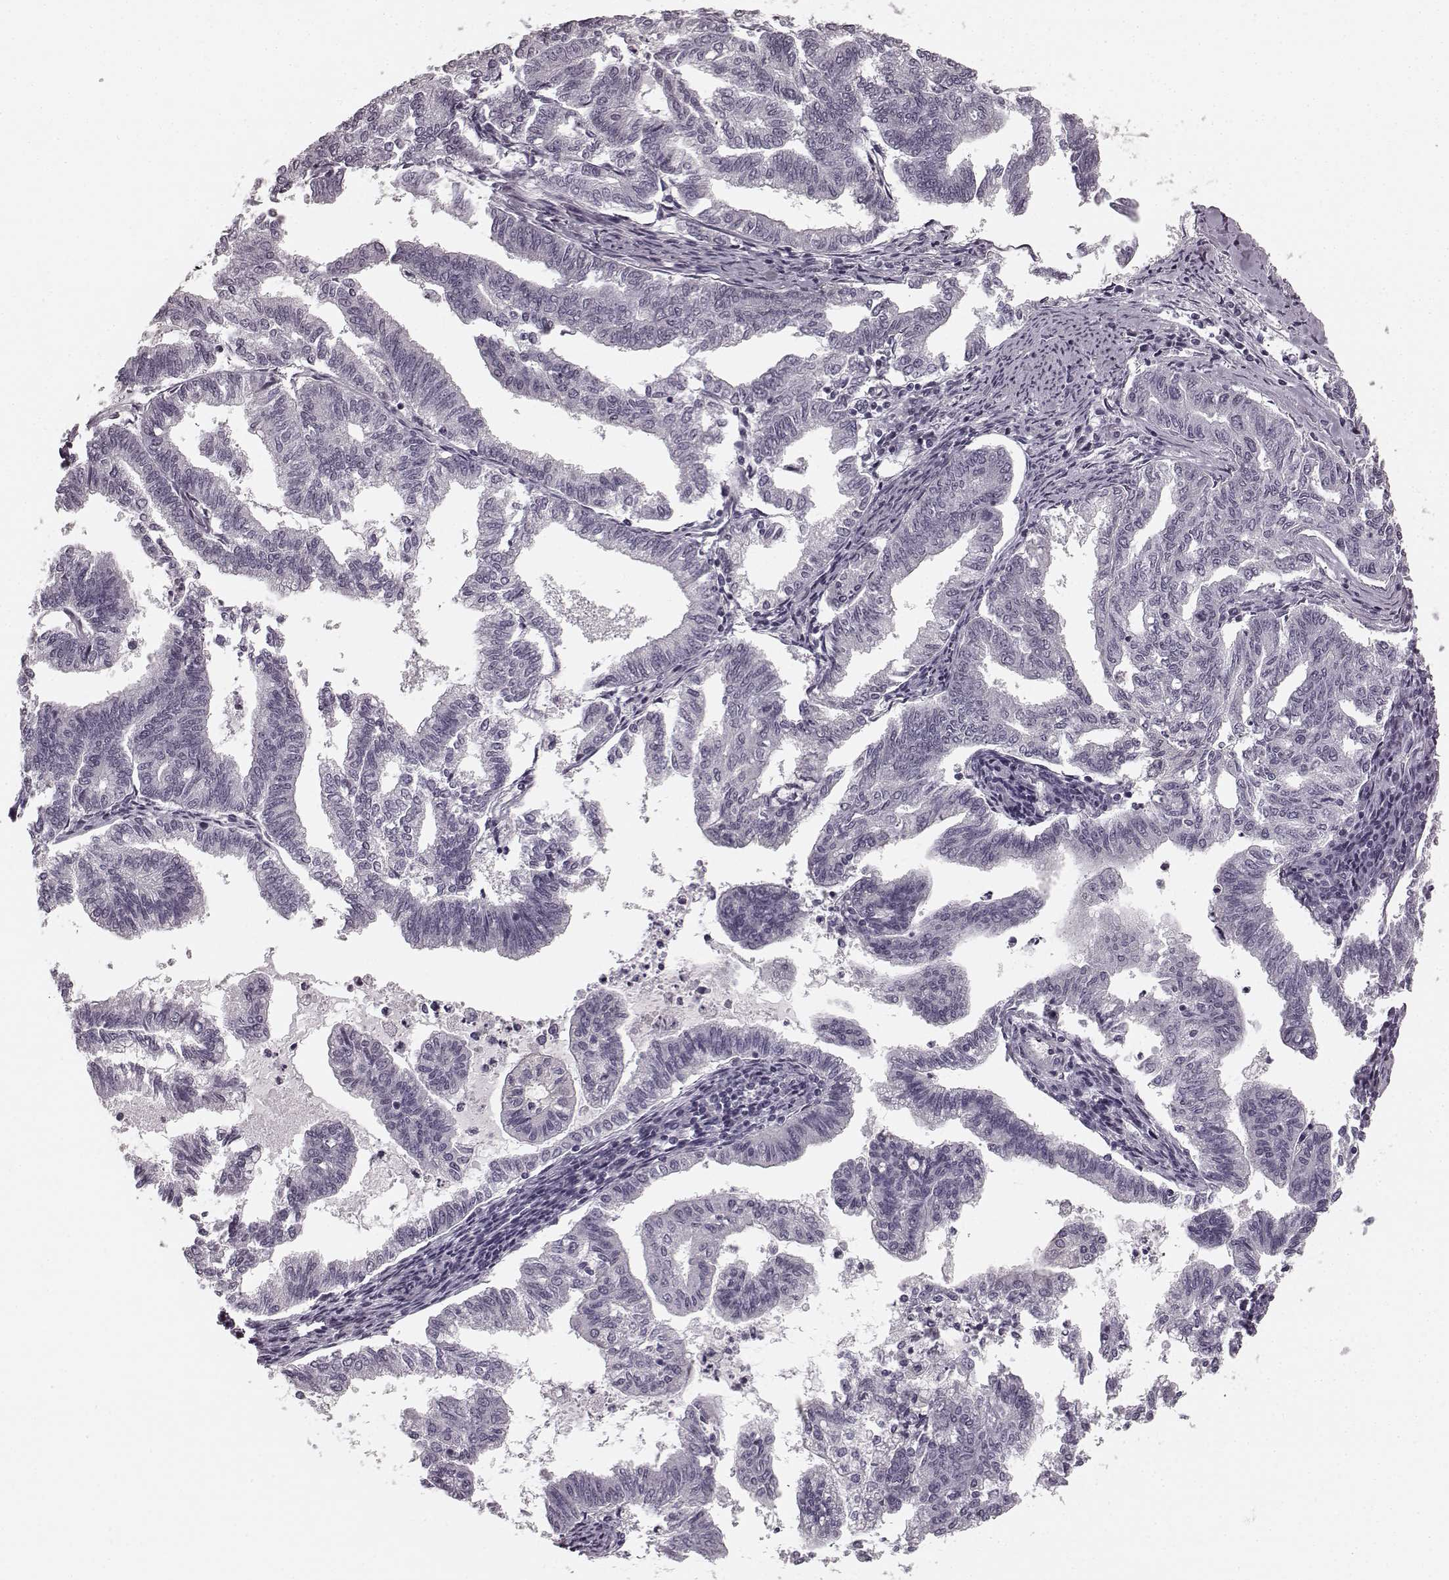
{"staining": {"intensity": "negative", "quantity": "none", "location": "none"}, "tissue": "endometrial cancer", "cell_type": "Tumor cells", "image_type": "cancer", "snomed": [{"axis": "morphology", "description": "Adenocarcinoma, NOS"}, {"axis": "topography", "description": "Endometrium"}], "caption": "Photomicrograph shows no significant protein staining in tumor cells of adenocarcinoma (endometrial).", "gene": "TMPRSS15", "patient": {"sex": "female", "age": 79}}